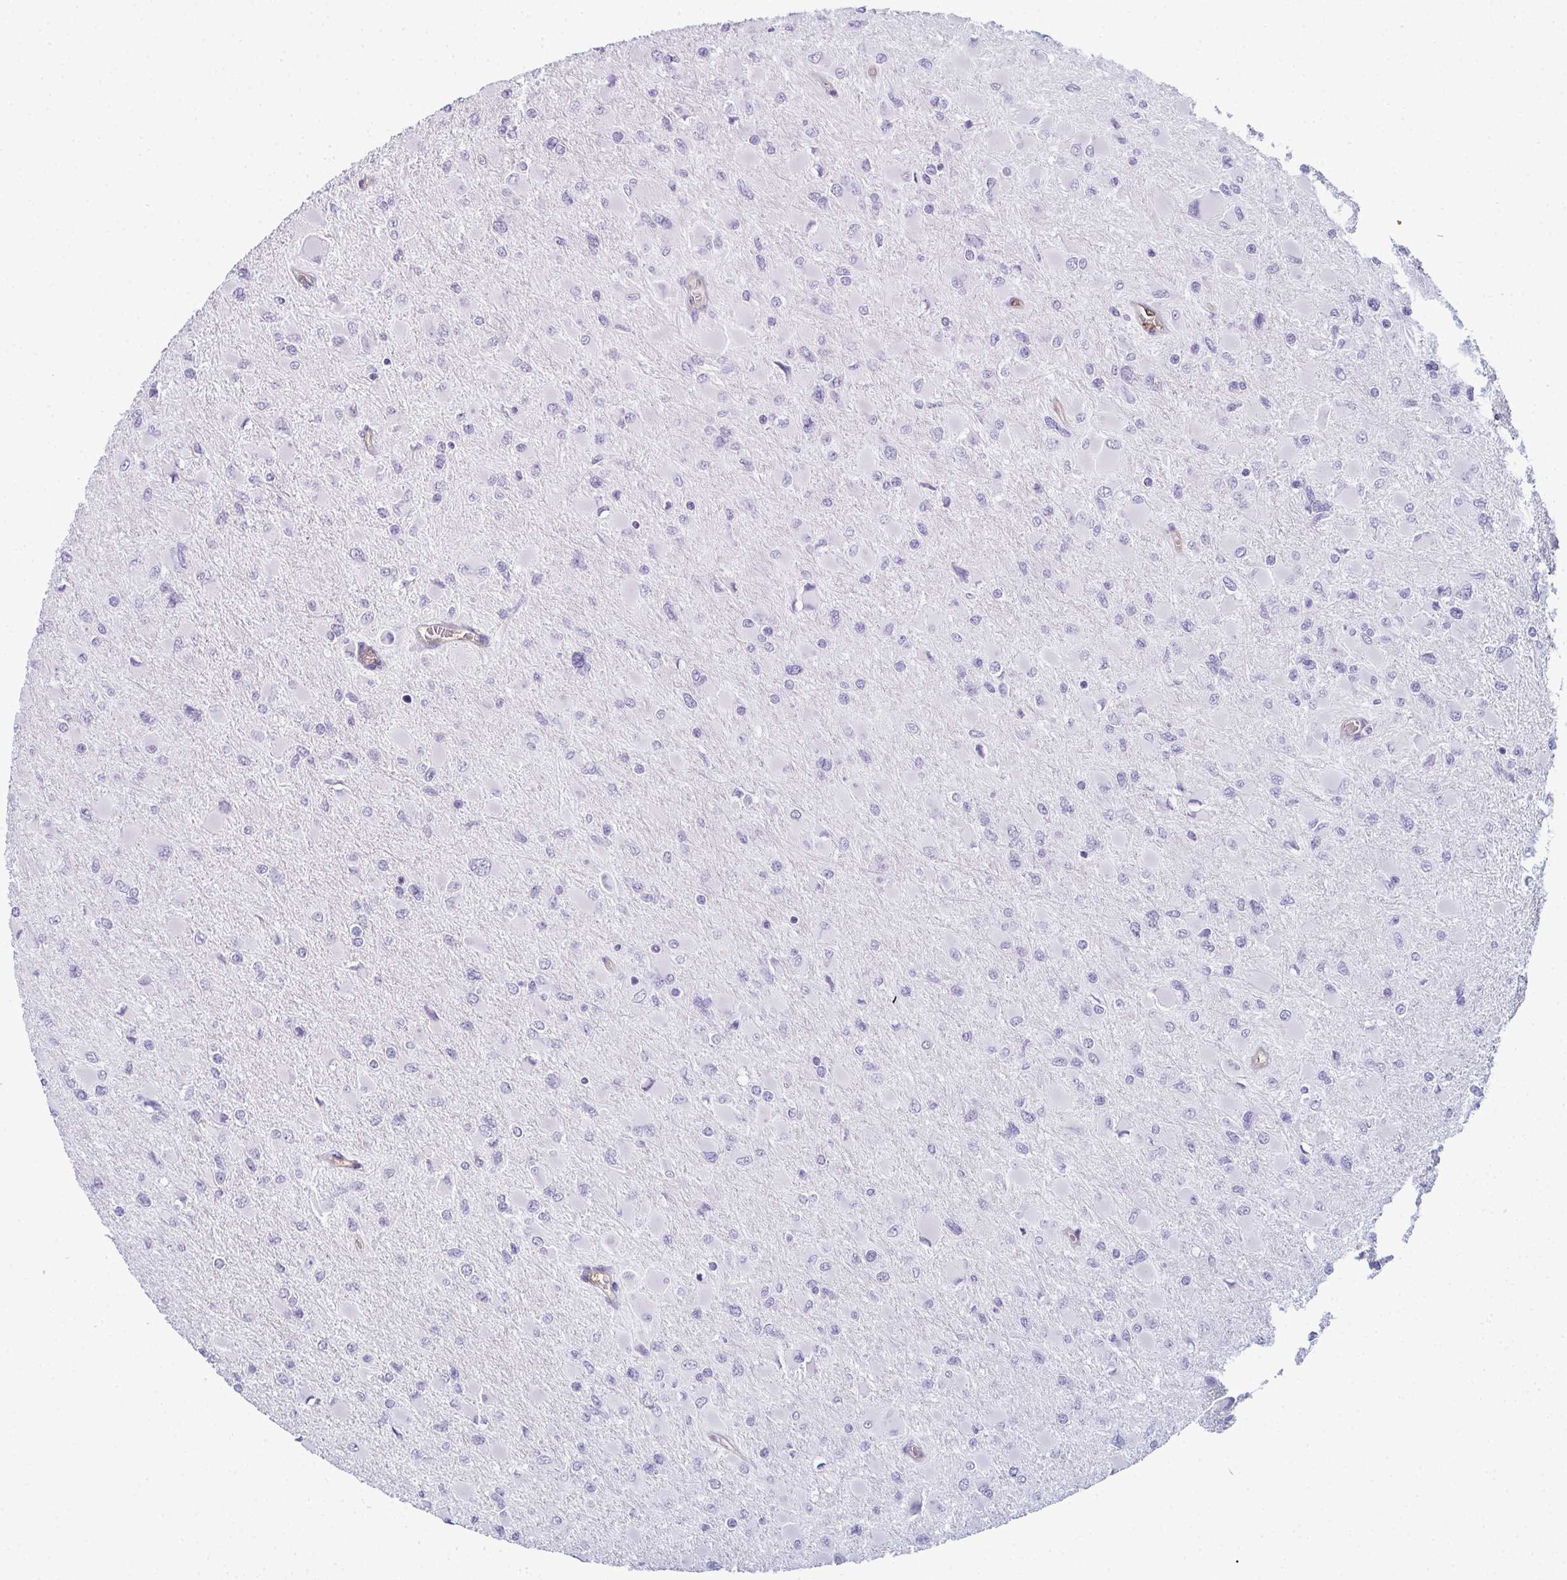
{"staining": {"intensity": "negative", "quantity": "none", "location": "none"}, "tissue": "glioma", "cell_type": "Tumor cells", "image_type": "cancer", "snomed": [{"axis": "morphology", "description": "Glioma, malignant, High grade"}, {"axis": "topography", "description": "Cerebral cortex"}], "caption": "This image is of glioma stained with IHC to label a protein in brown with the nuclei are counter-stained blue. There is no staining in tumor cells.", "gene": "CDA", "patient": {"sex": "female", "age": 36}}